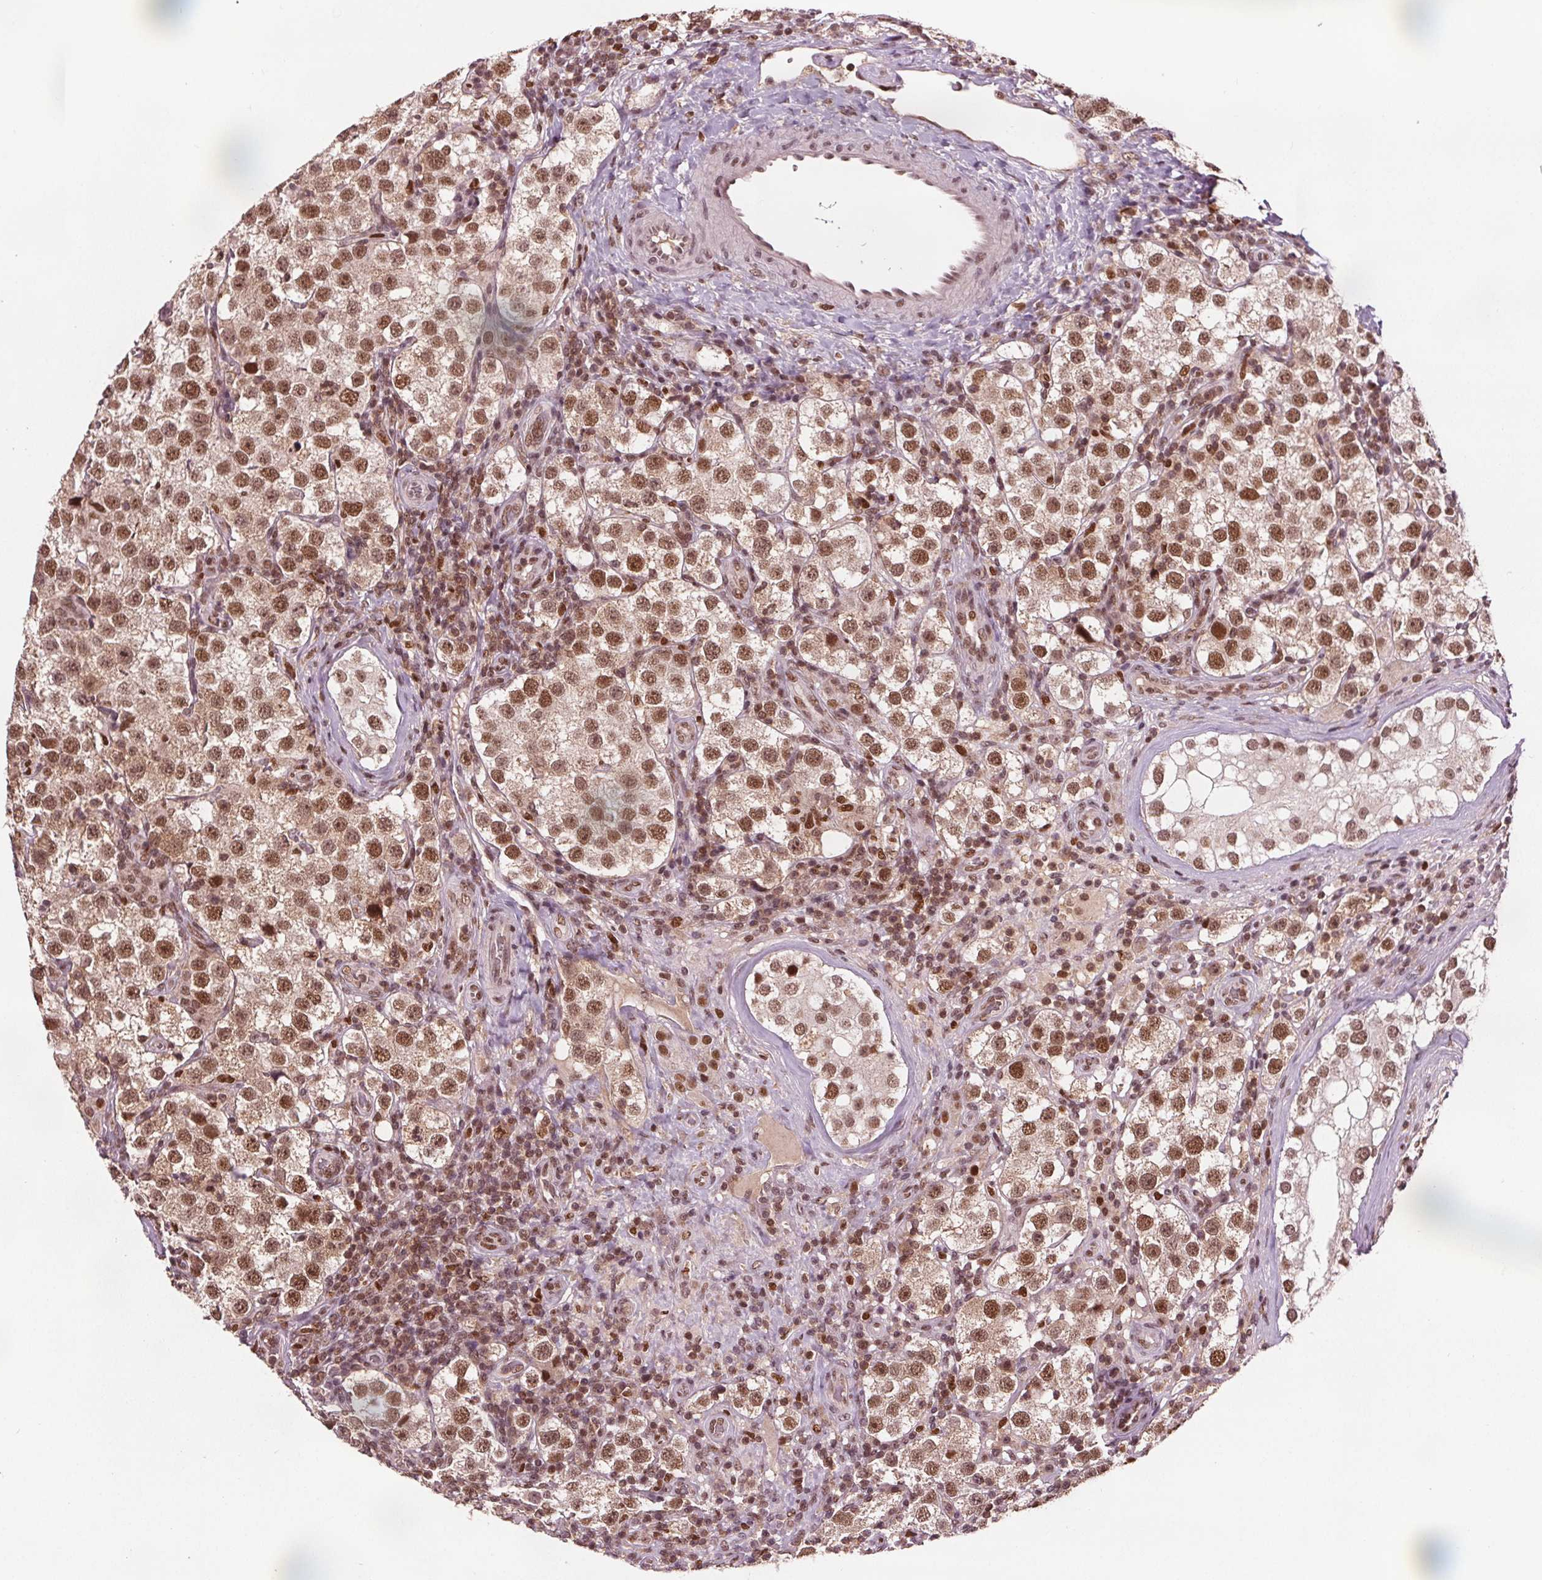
{"staining": {"intensity": "moderate", "quantity": ">75%", "location": "nuclear"}, "tissue": "testis cancer", "cell_type": "Tumor cells", "image_type": "cancer", "snomed": [{"axis": "morphology", "description": "Seminoma, NOS"}, {"axis": "topography", "description": "Testis"}], "caption": "A medium amount of moderate nuclear positivity is appreciated in approximately >75% of tumor cells in testis cancer tissue. (Brightfield microscopy of DAB IHC at high magnification).", "gene": "DDX11", "patient": {"sex": "male", "age": 37}}